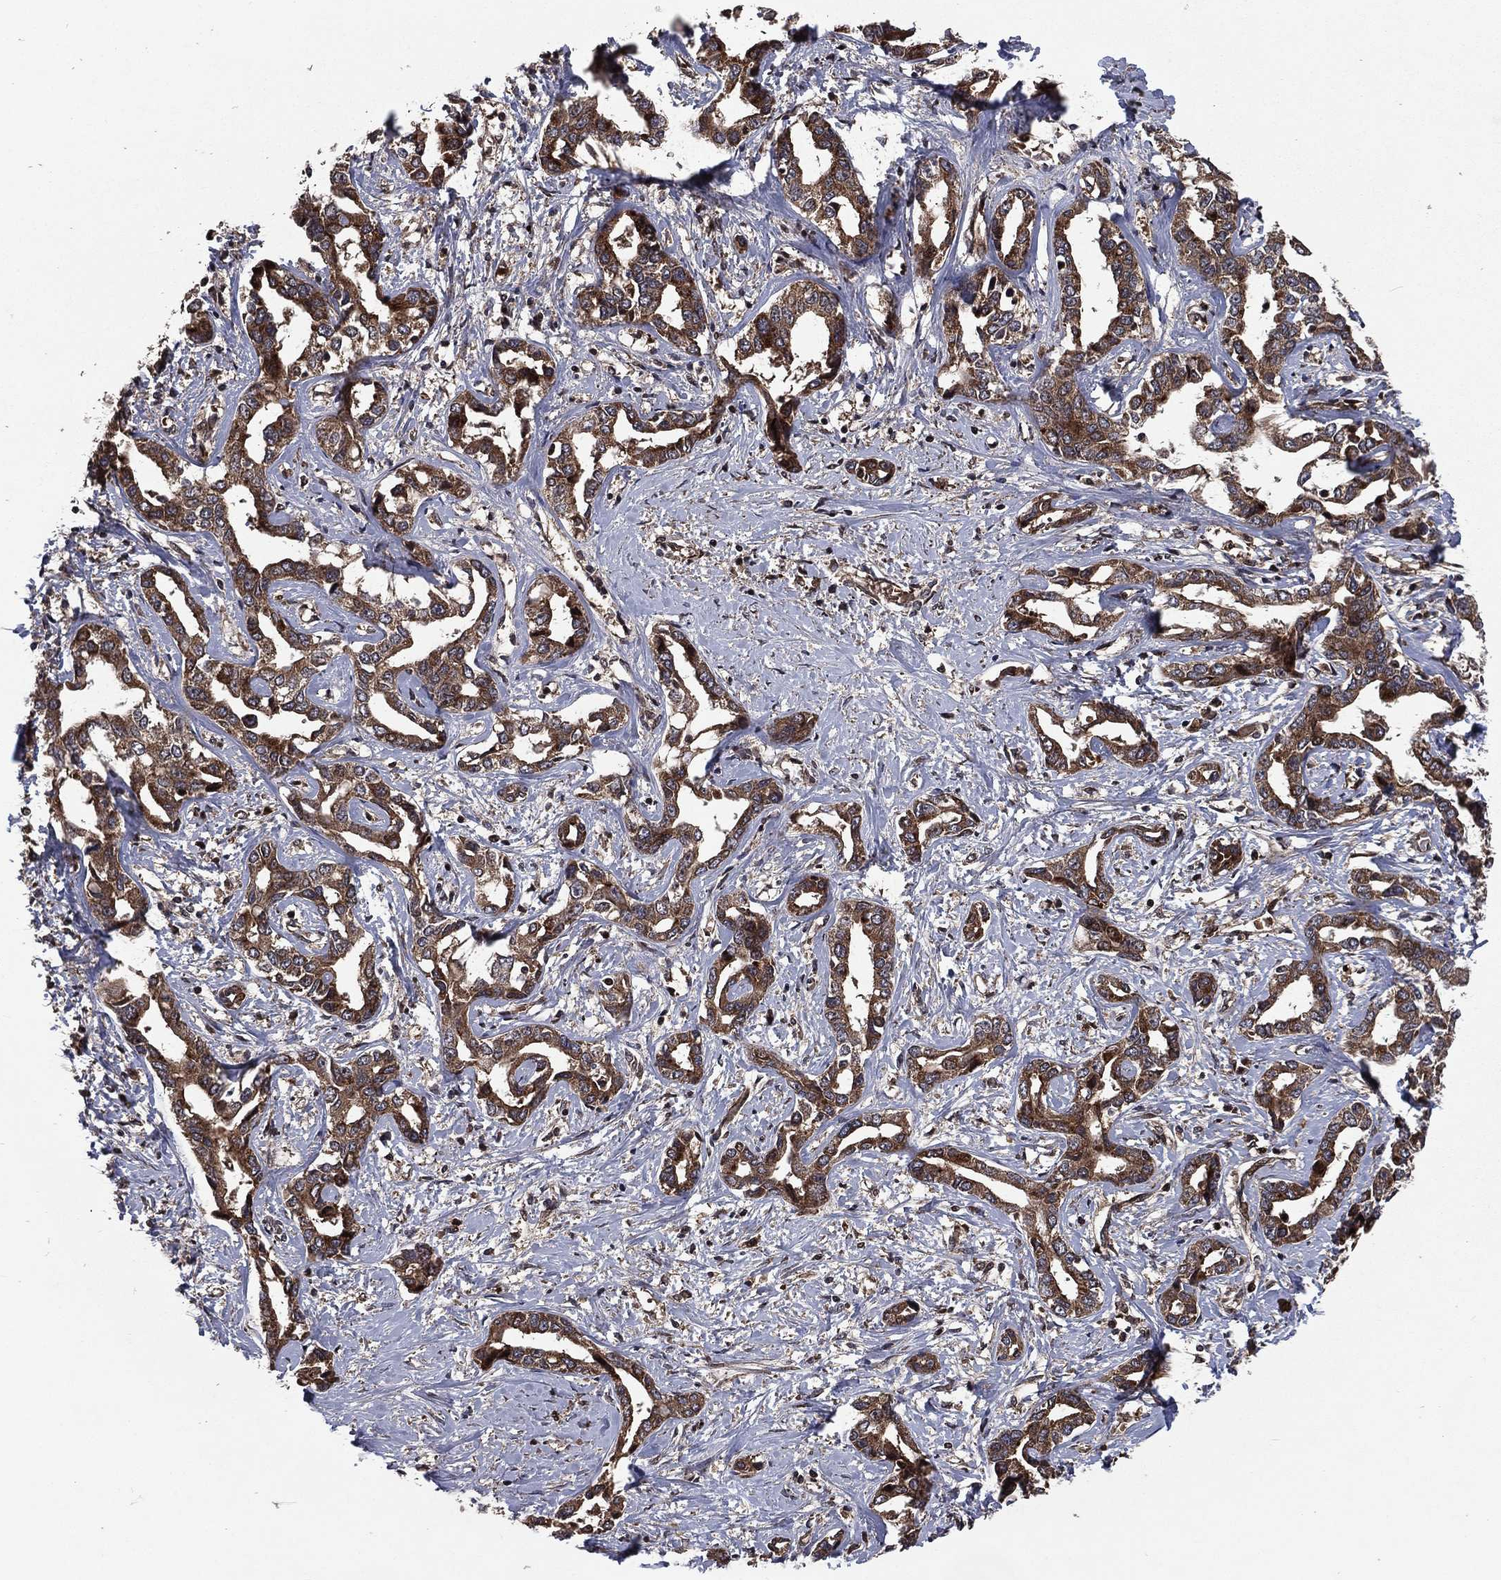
{"staining": {"intensity": "strong", "quantity": ">75%", "location": "cytoplasmic/membranous"}, "tissue": "liver cancer", "cell_type": "Tumor cells", "image_type": "cancer", "snomed": [{"axis": "morphology", "description": "Cholangiocarcinoma"}, {"axis": "topography", "description": "Liver"}], "caption": "About >75% of tumor cells in liver cancer exhibit strong cytoplasmic/membranous protein staining as visualized by brown immunohistochemical staining.", "gene": "LENG8", "patient": {"sex": "male", "age": 59}}